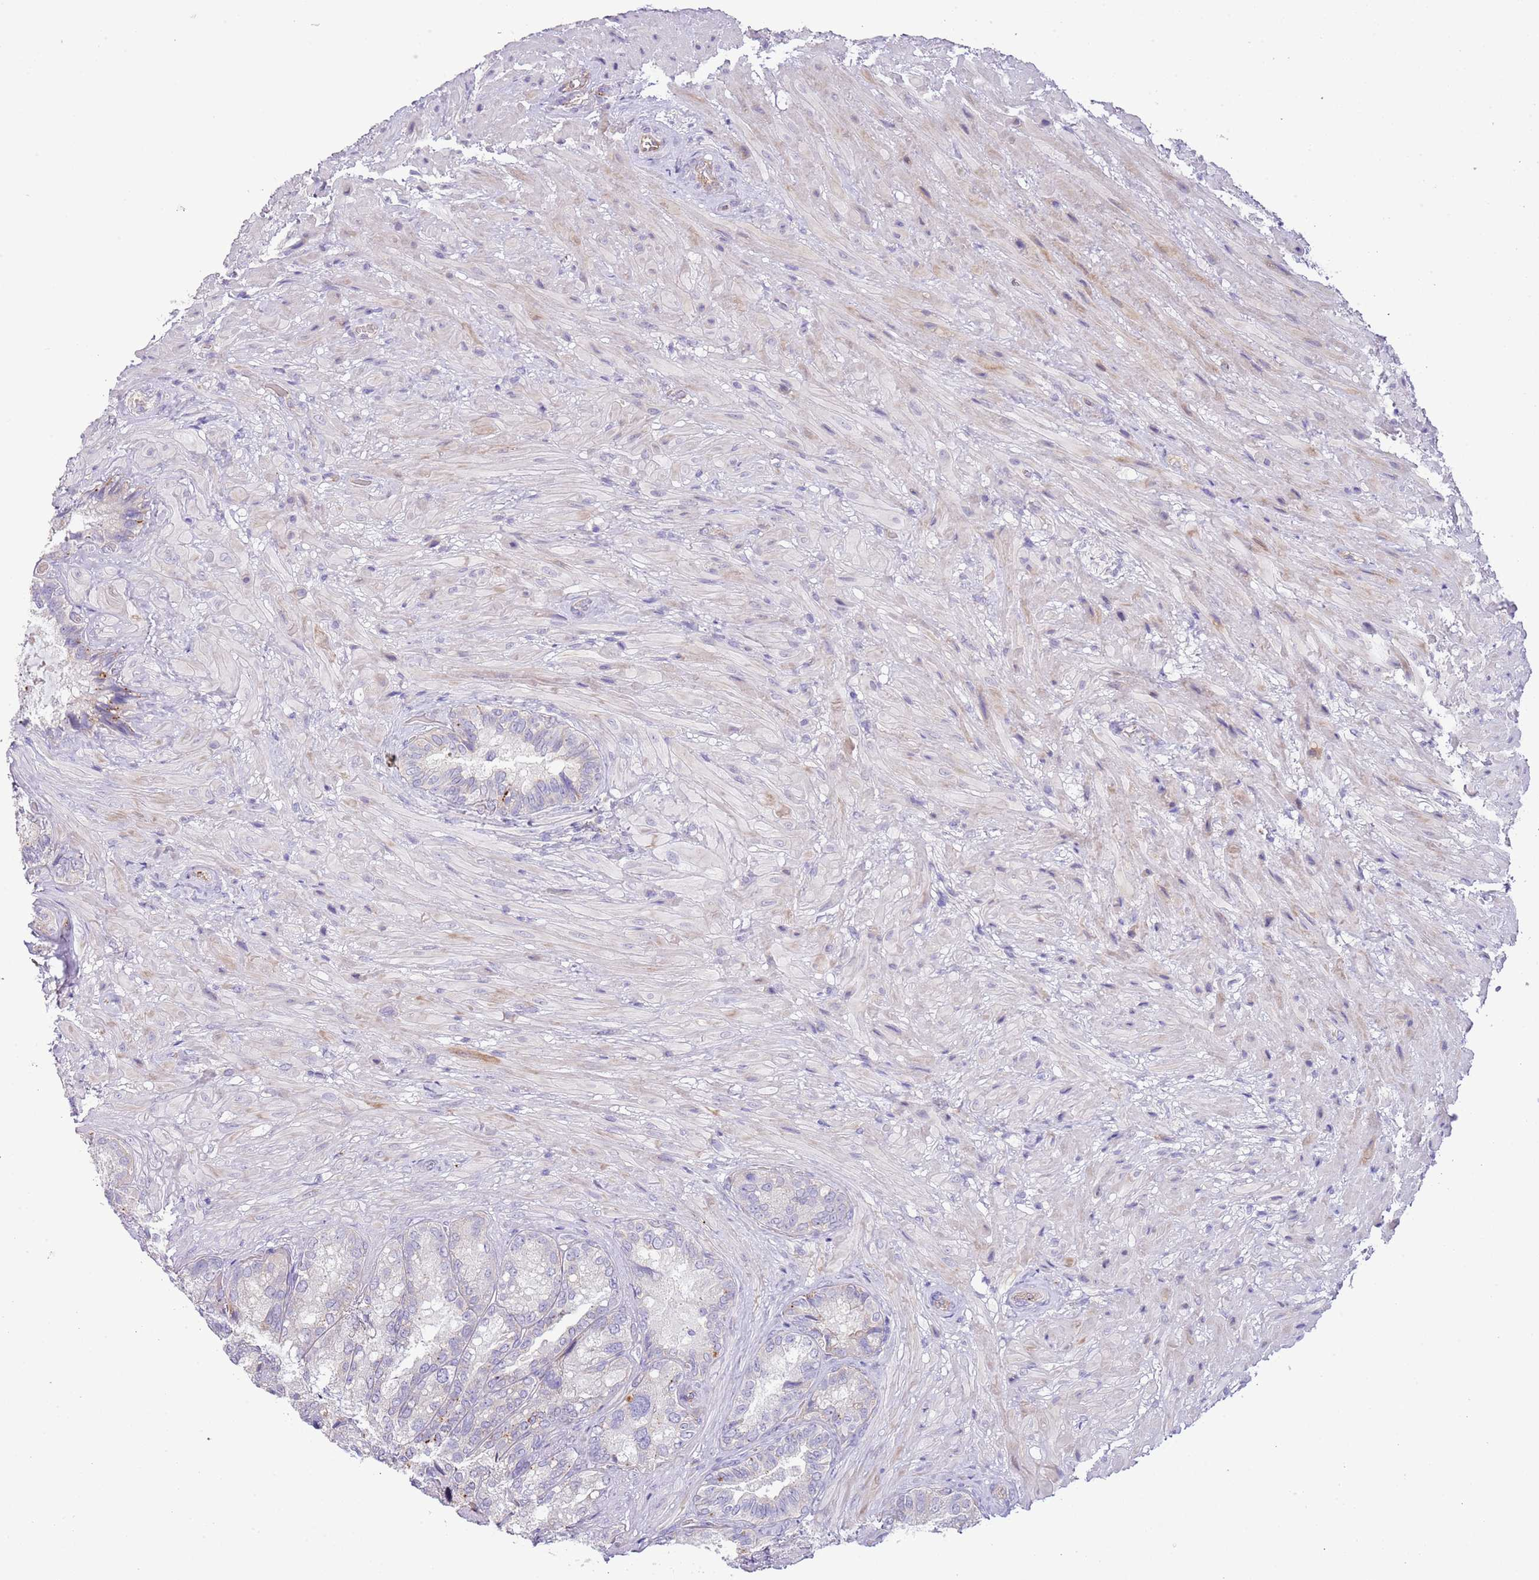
{"staining": {"intensity": "strong", "quantity": "<25%", "location": "cytoplasmic/membranous"}, "tissue": "seminal vesicle", "cell_type": "Glandular cells", "image_type": "normal", "snomed": [{"axis": "morphology", "description": "Normal tissue, NOS"}, {"axis": "topography", "description": "Seminal veicle"}], "caption": "Benign seminal vesicle reveals strong cytoplasmic/membranous staining in about <25% of glandular cells, visualized by immunohistochemistry. The protein is stained brown, and the nuclei are stained in blue (DAB IHC with brightfield microscopy, high magnification).", "gene": "ABHD17A", "patient": {"sex": "male", "age": 62}}